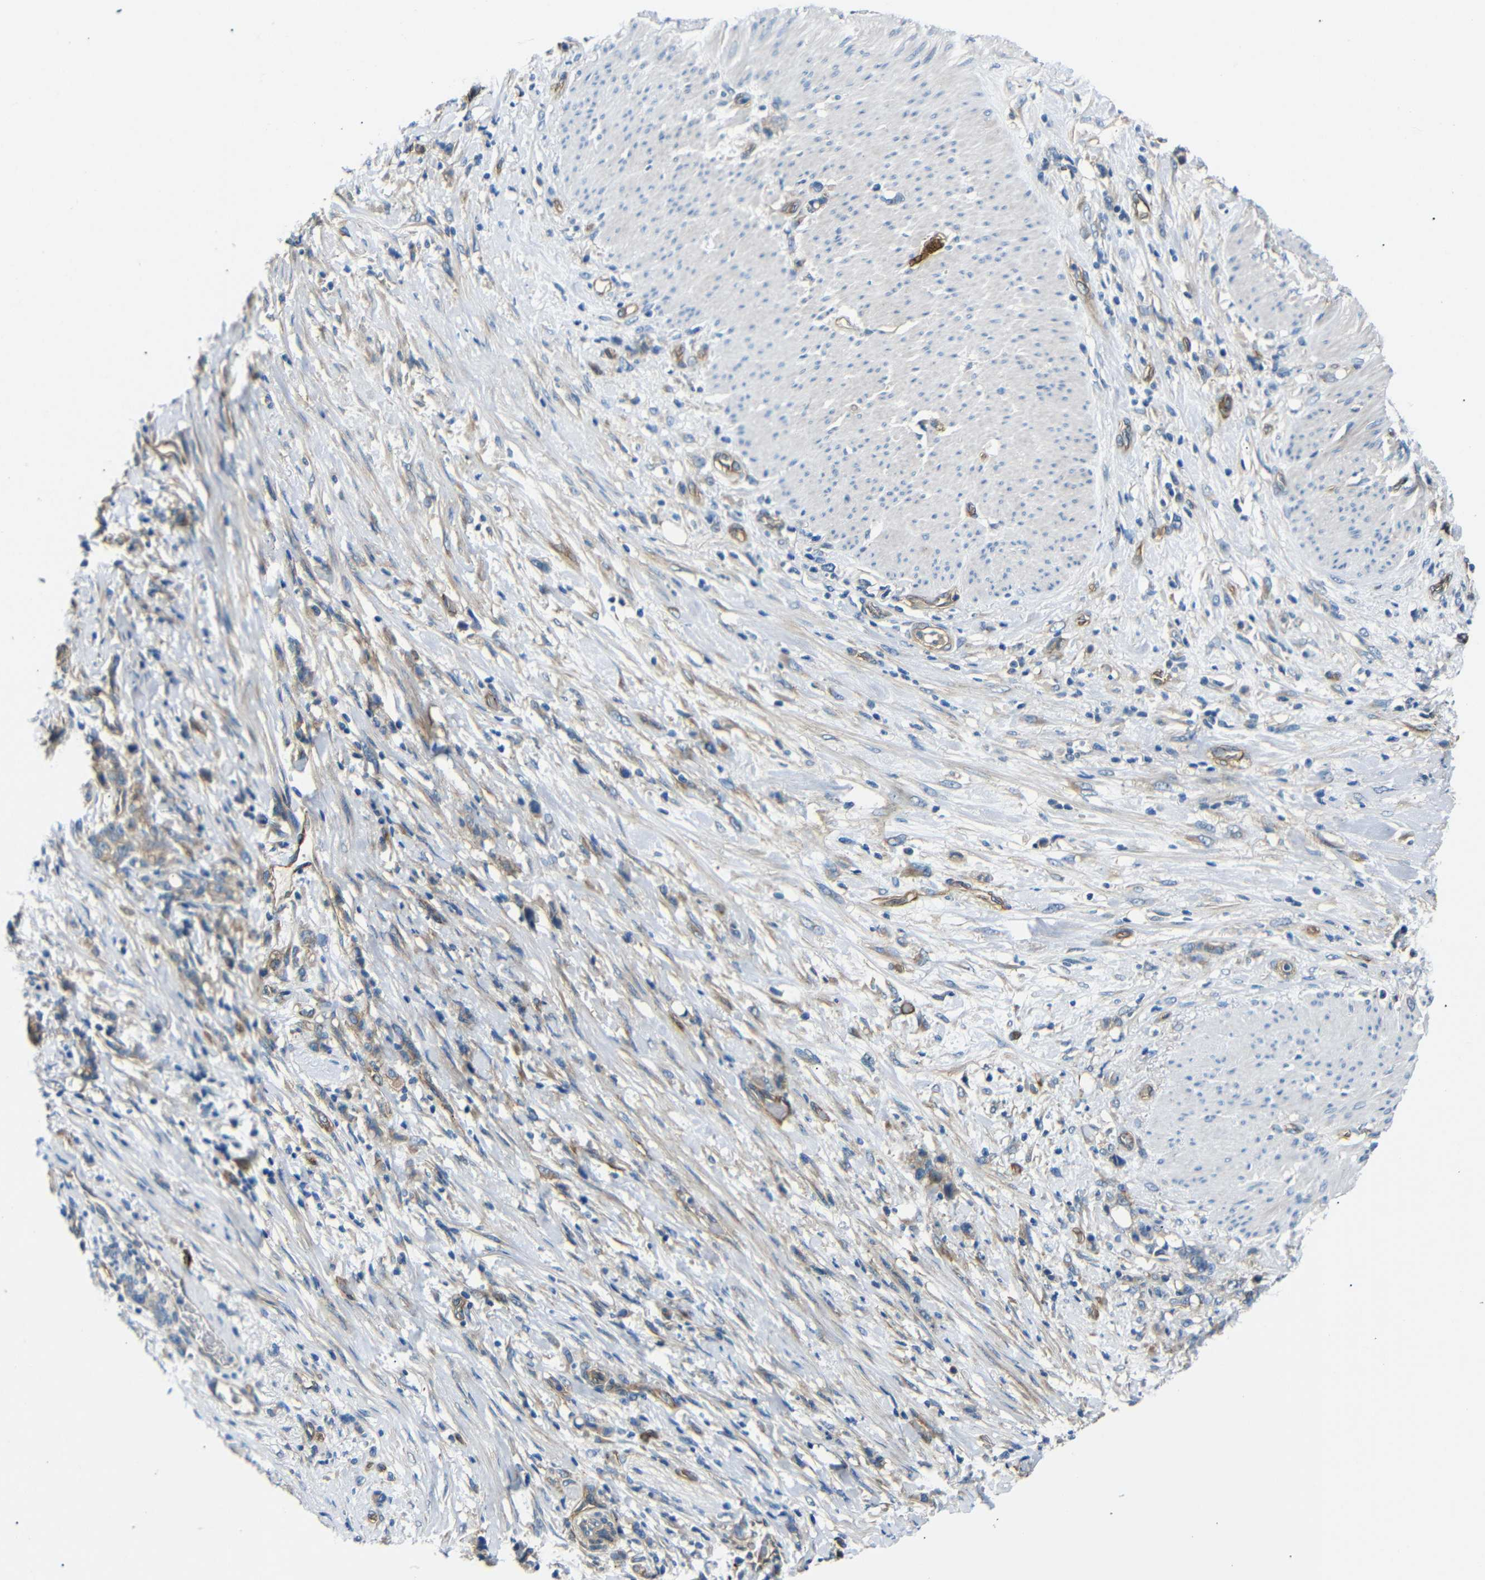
{"staining": {"intensity": "weak", "quantity": ">75%", "location": "cytoplasmic/membranous"}, "tissue": "stomach cancer", "cell_type": "Tumor cells", "image_type": "cancer", "snomed": [{"axis": "morphology", "description": "Adenocarcinoma, NOS"}, {"axis": "topography", "description": "Stomach, lower"}], "caption": "DAB (3,3'-diaminobenzidine) immunohistochemical staining of human stomach cancer reveals weak cytoplasmic/membranous protein expression in about >75% of tumor cells.", "gene": "MYO1B", "patient": {"sex": "male", "age": 88}}